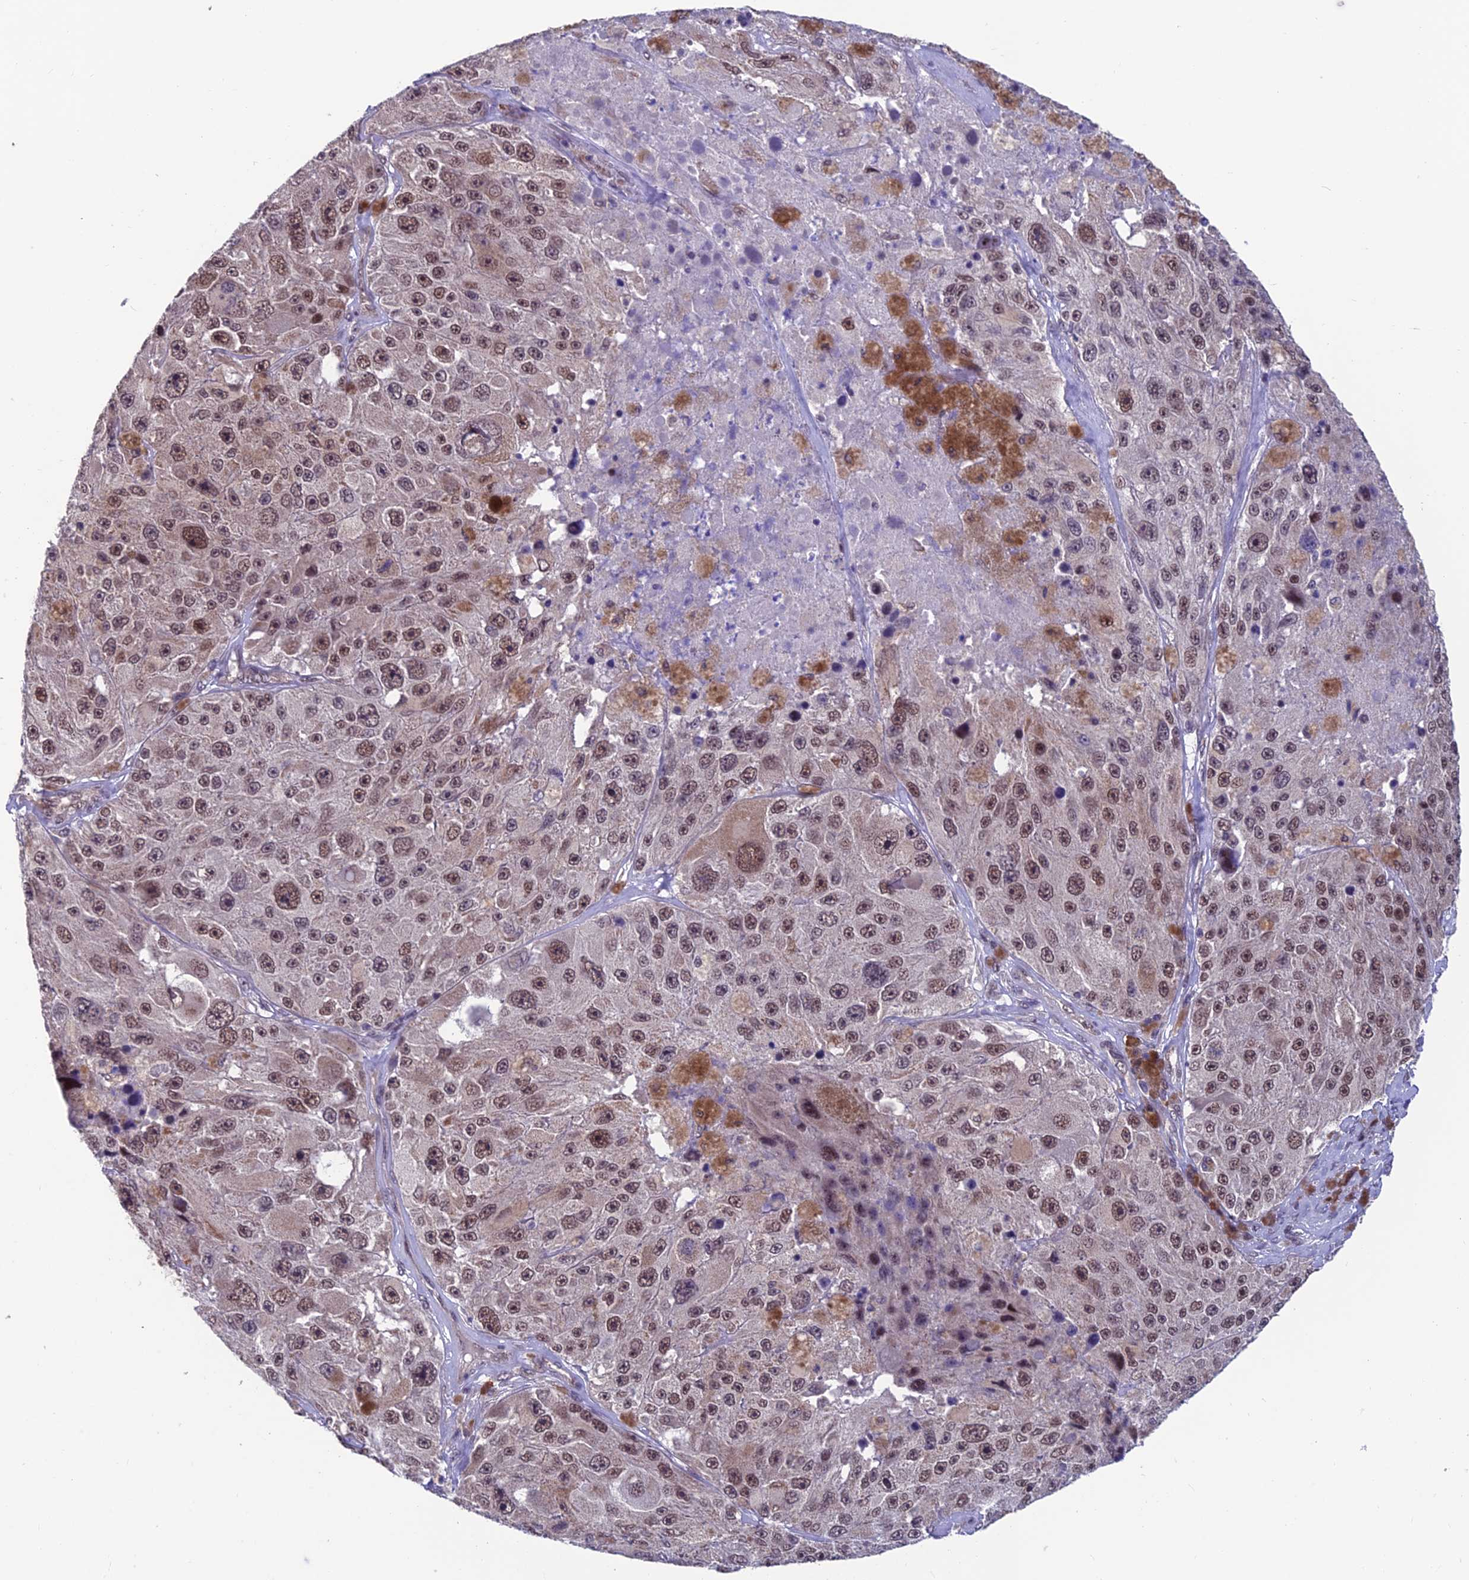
{"staining": {"intensity": "moderate", "quantity": ">75%", "location": "nuclear"}, "tissue": "melanoma", "cell_type": "Tumor cells", "image_type": "cancer", "snomed": [{"axis": "morphology", "description": "Malignant melanoma, Metastatic site"}, {"axis": "topography", "description": "Lymph node"}], "caption": "Melanoma stained for a protein displays moderate nuclear positivity in tumor cells.", "gene": "KIAA1191", "patient": {"sex": "male", "age": 62}}